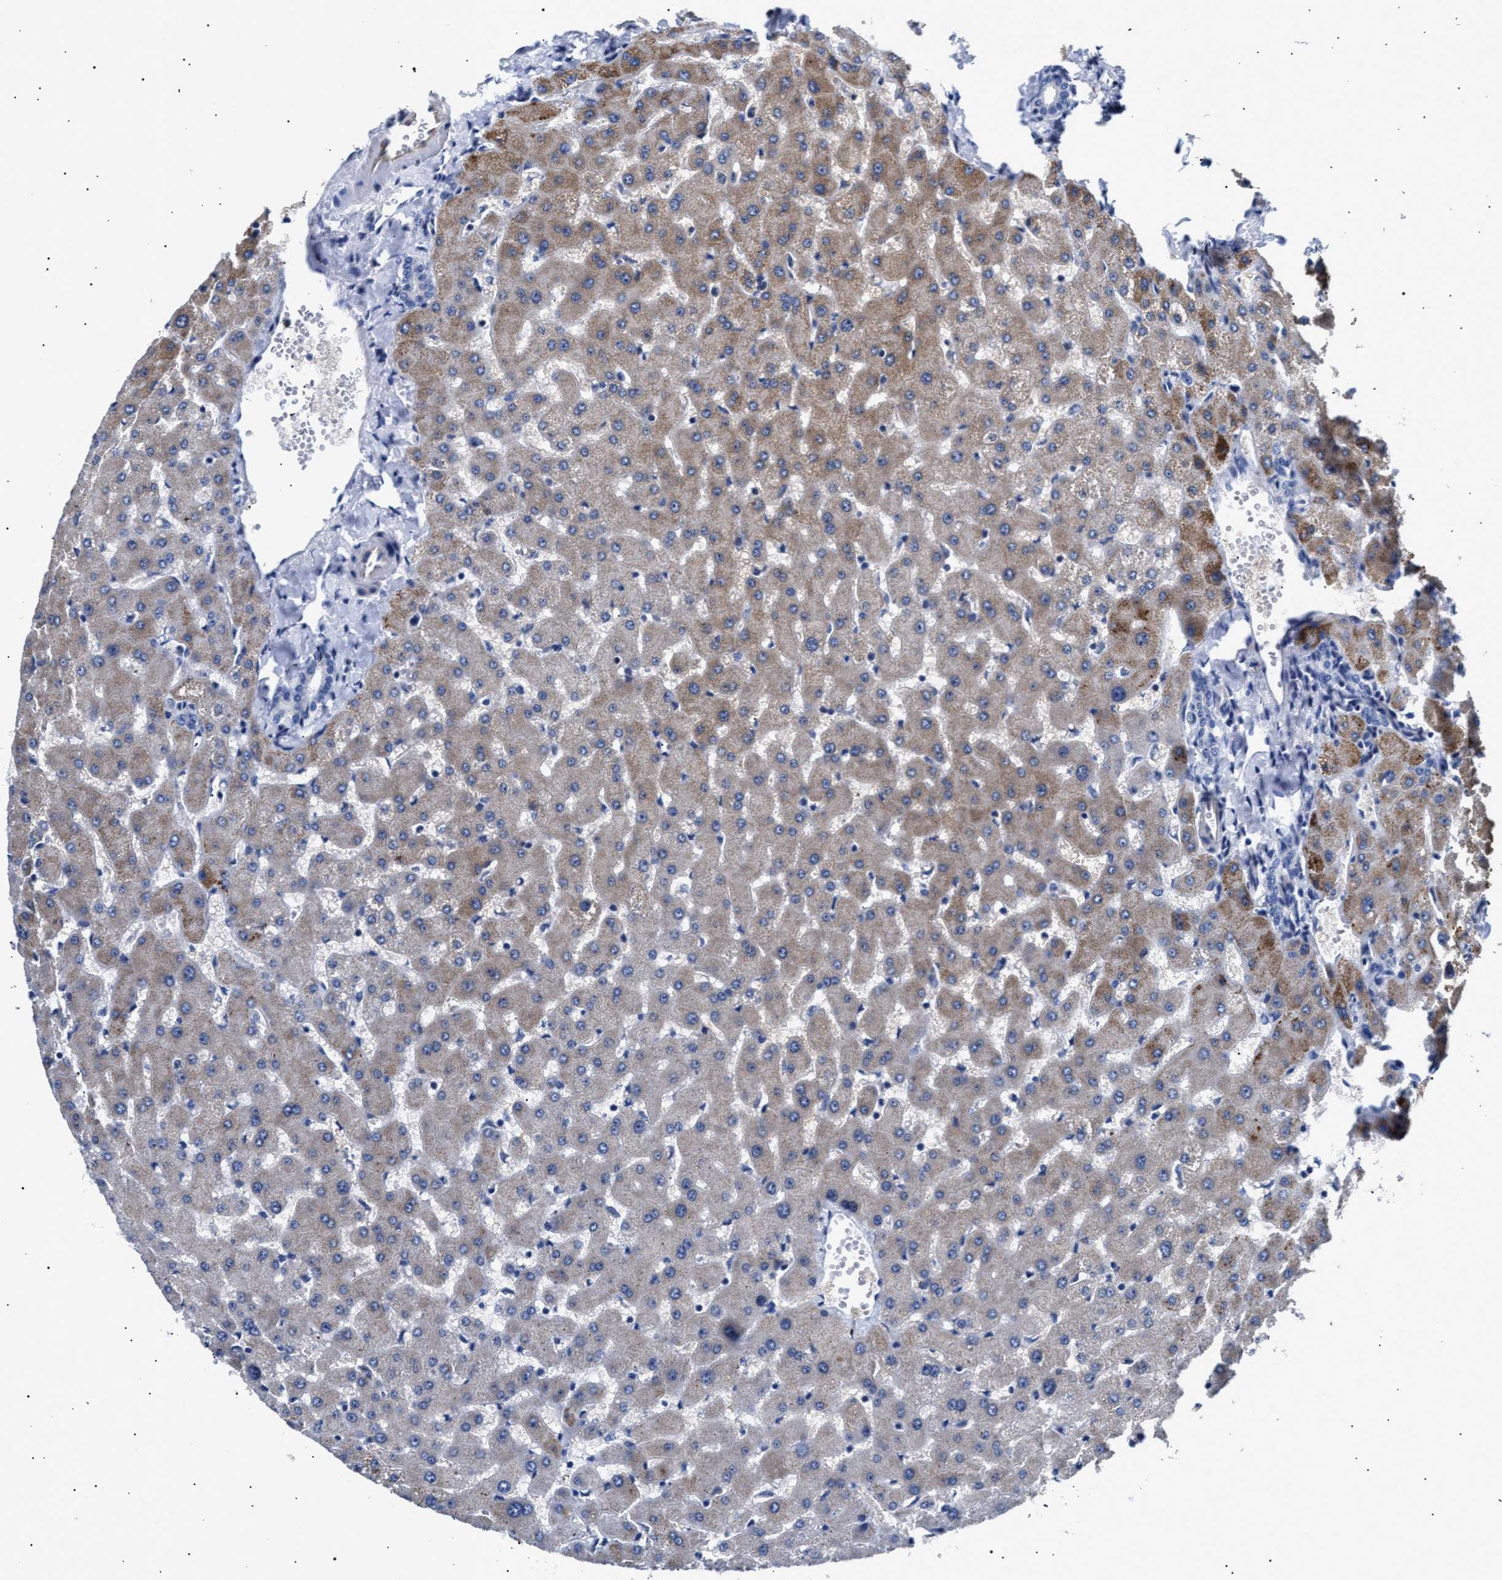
{"staining": {"intensity": "negative", "quantity": "none", "location": "none"}, "tissue": "liver", "cell_type": "Cholangiocytes", "image_type": "normal", "snomed": [{"axis": "morphology", "description": "Normal tissue, NOS"}, {"axis": "topography", "description": "Liver"}], "caption": "Immunohistochemical staining of unremarkable human liver shows no significant expression in cholangiocytes. Brightfield microscopy of IHC stained with DAB (3,3'-diaminobenzidine) (brown) and hematoxylin (blue), captured at high magnification.", "gene": "HEMGN", "patient": {"sex": "female", "age": 63}}